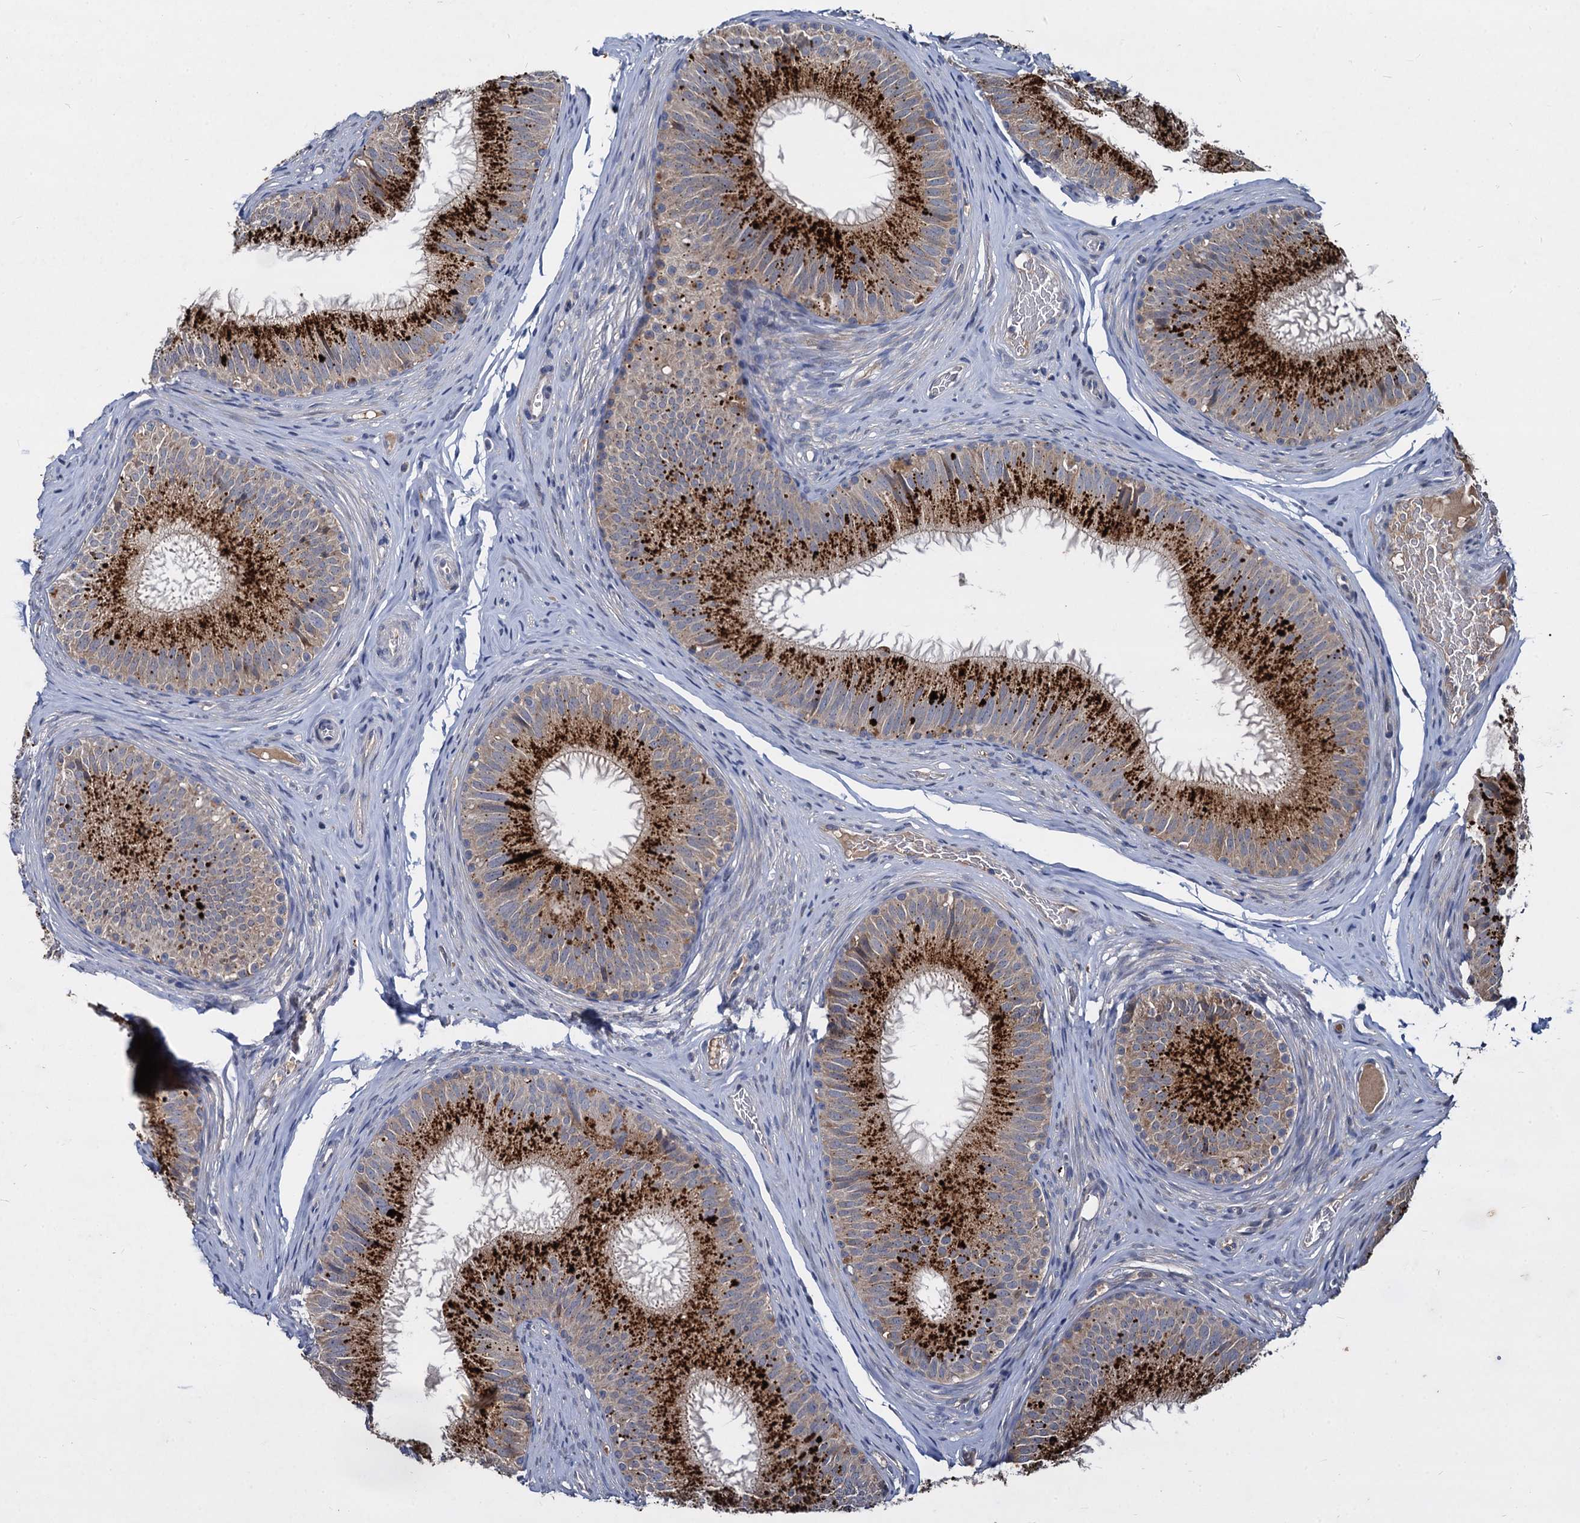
{"staining": {"intensity": "strong", "quantity": ">75%", "location": "cytoplasmic/membranous"}, "tissue": "epididymis", "cell_type": "Glandular cells", "image_type": "normal", "snomed": [{"axis": "morphology", "description": "Normal tissue, NOS"}, {"axis": "topography", "description": "Epididymis"}], "caption": "Immunohistochemical staining of benign human epididymis displays >75% levels of strong cytoplasmic/membranous protein staining in about >75% of glandular cells.", "gene": "CCDC184", "patient": {"sex": "male", "age": 34}}